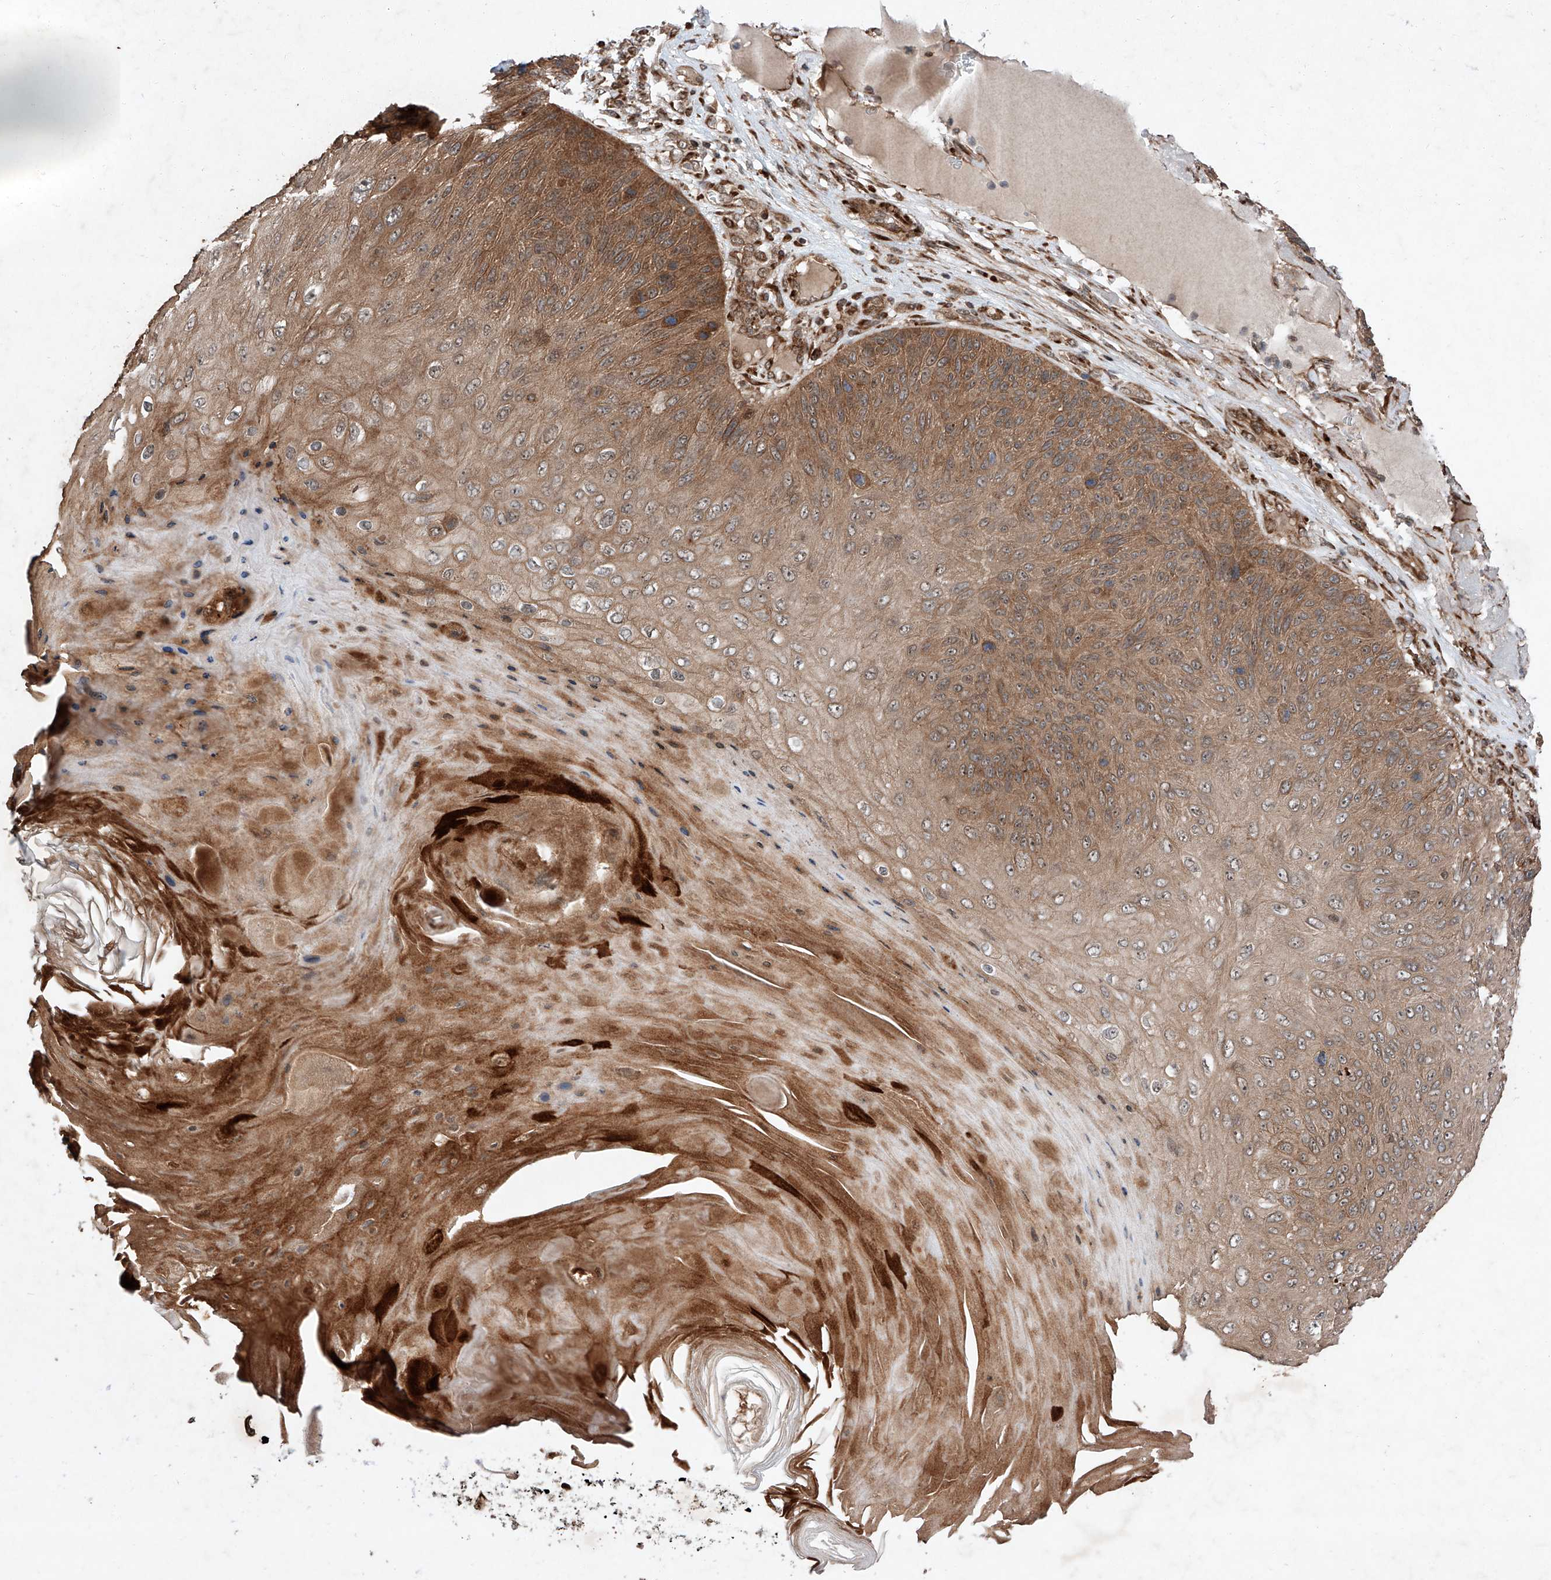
{"staining": {"intensity": "moderate", "quantity": ">75%", "location": "cytoplasmic/membranous"}, "tissue": "skin cancer", "cell_type": "Tumor cells", "image_type": "cancer", "snomed": [{"axis": "morphology", "description": "Squamous cell carcinoma, NOS"}, {"axis": "topography", "description": "Skin"}], "caption": "Immunohistochemistry of skin cancer (squamous cell carcinoma) displays medium levels of moderate cytoplasmic/membranous expression in about >75% of tumor cells.", "gene": "ZFP28", "patient": {"sex": "female", "age": 88}}